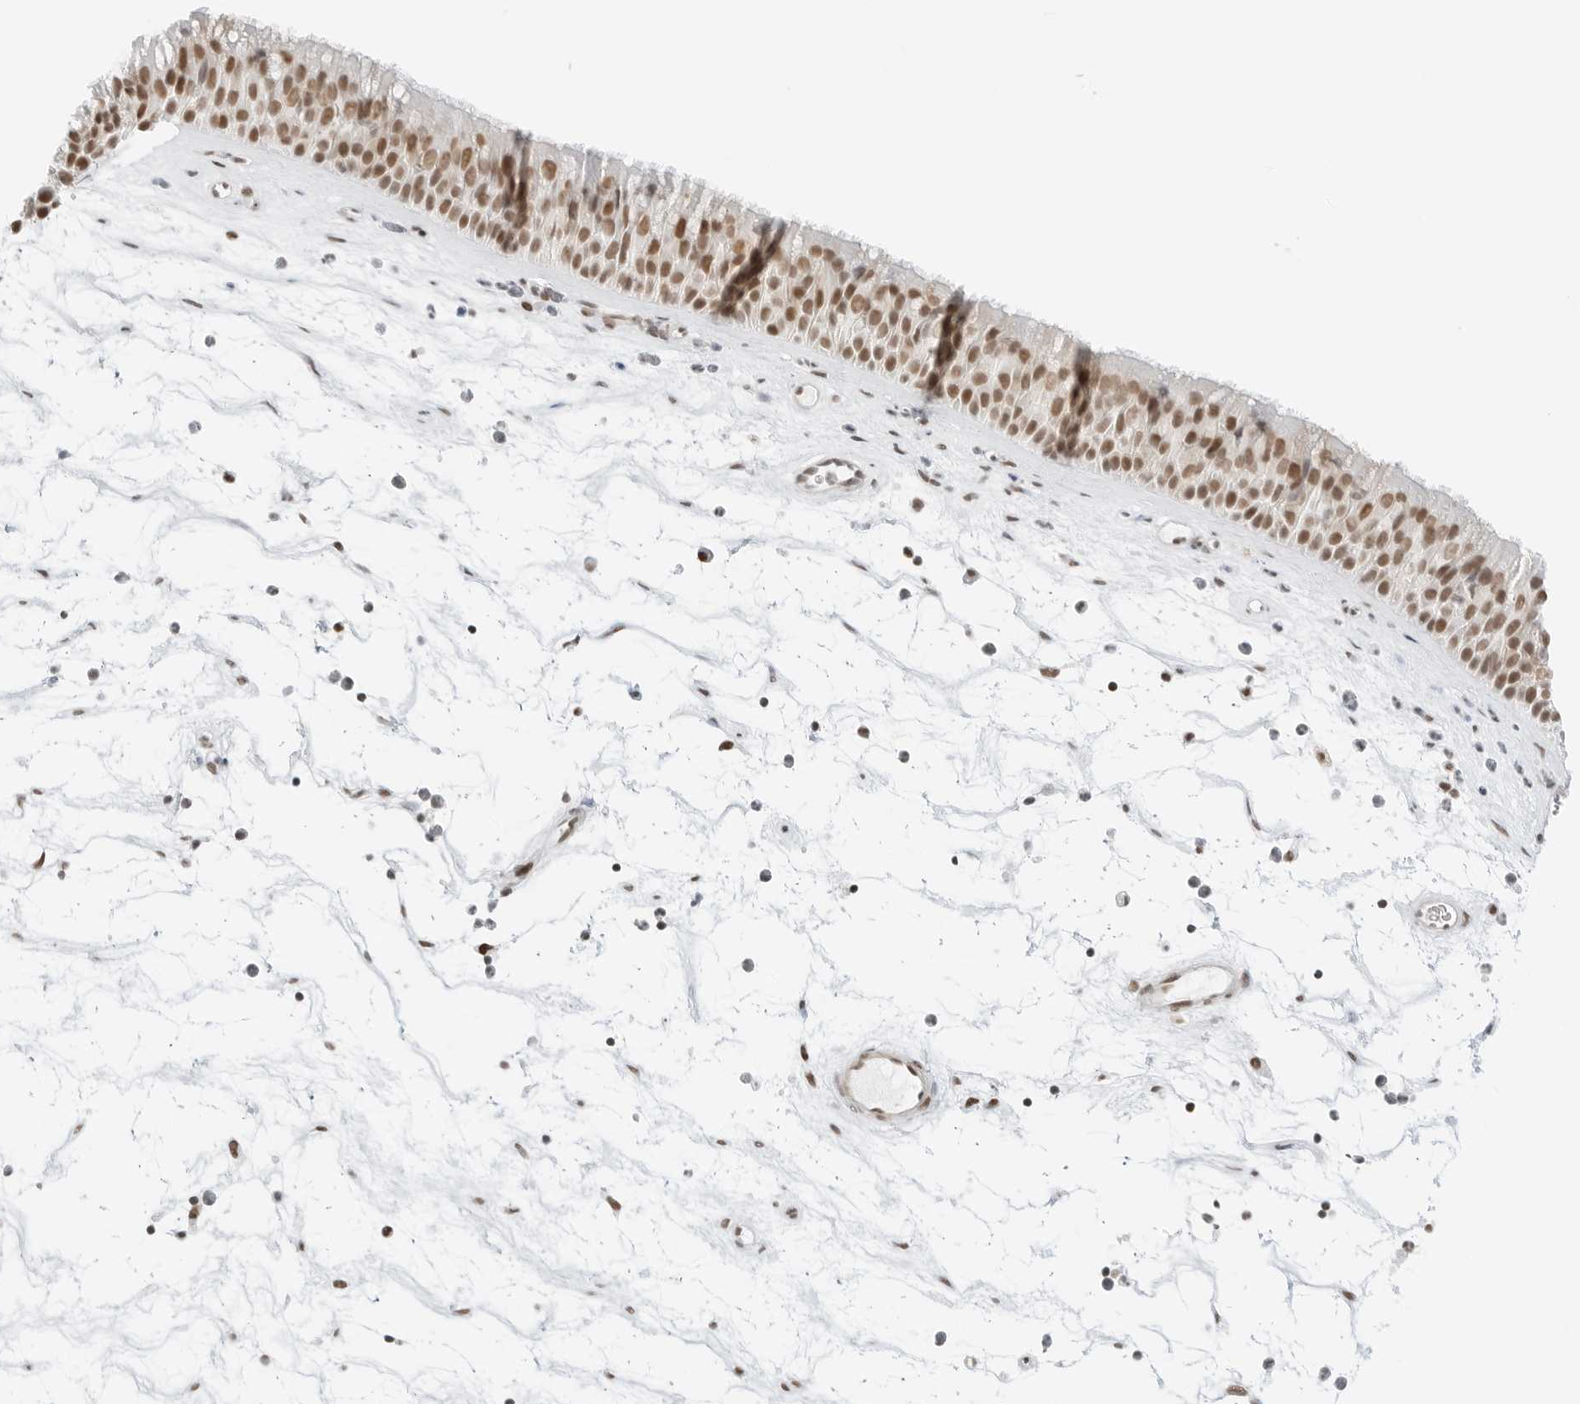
{"staining": {"intensity": "moderate", "quantity": ">75%", "location": "nuclear"}, "tissue": "nasopharynx", "cell_type": "Respiratory epithelial cells", "image_type": "normal", "snomed": [{"axis": "morphology", "description": "Normal tissue, NOS"}, {"axis": "topography", "description": "Nasopharynx"}], "caption": "Immunohistochemical staining of normal nasopharynx exhibits >75% levels of moderate nuclear protein staining in about >75% of respiratory epithelial cells.", "gene": "CRTC2", "patient": {"sex": "male", "age": 64}}